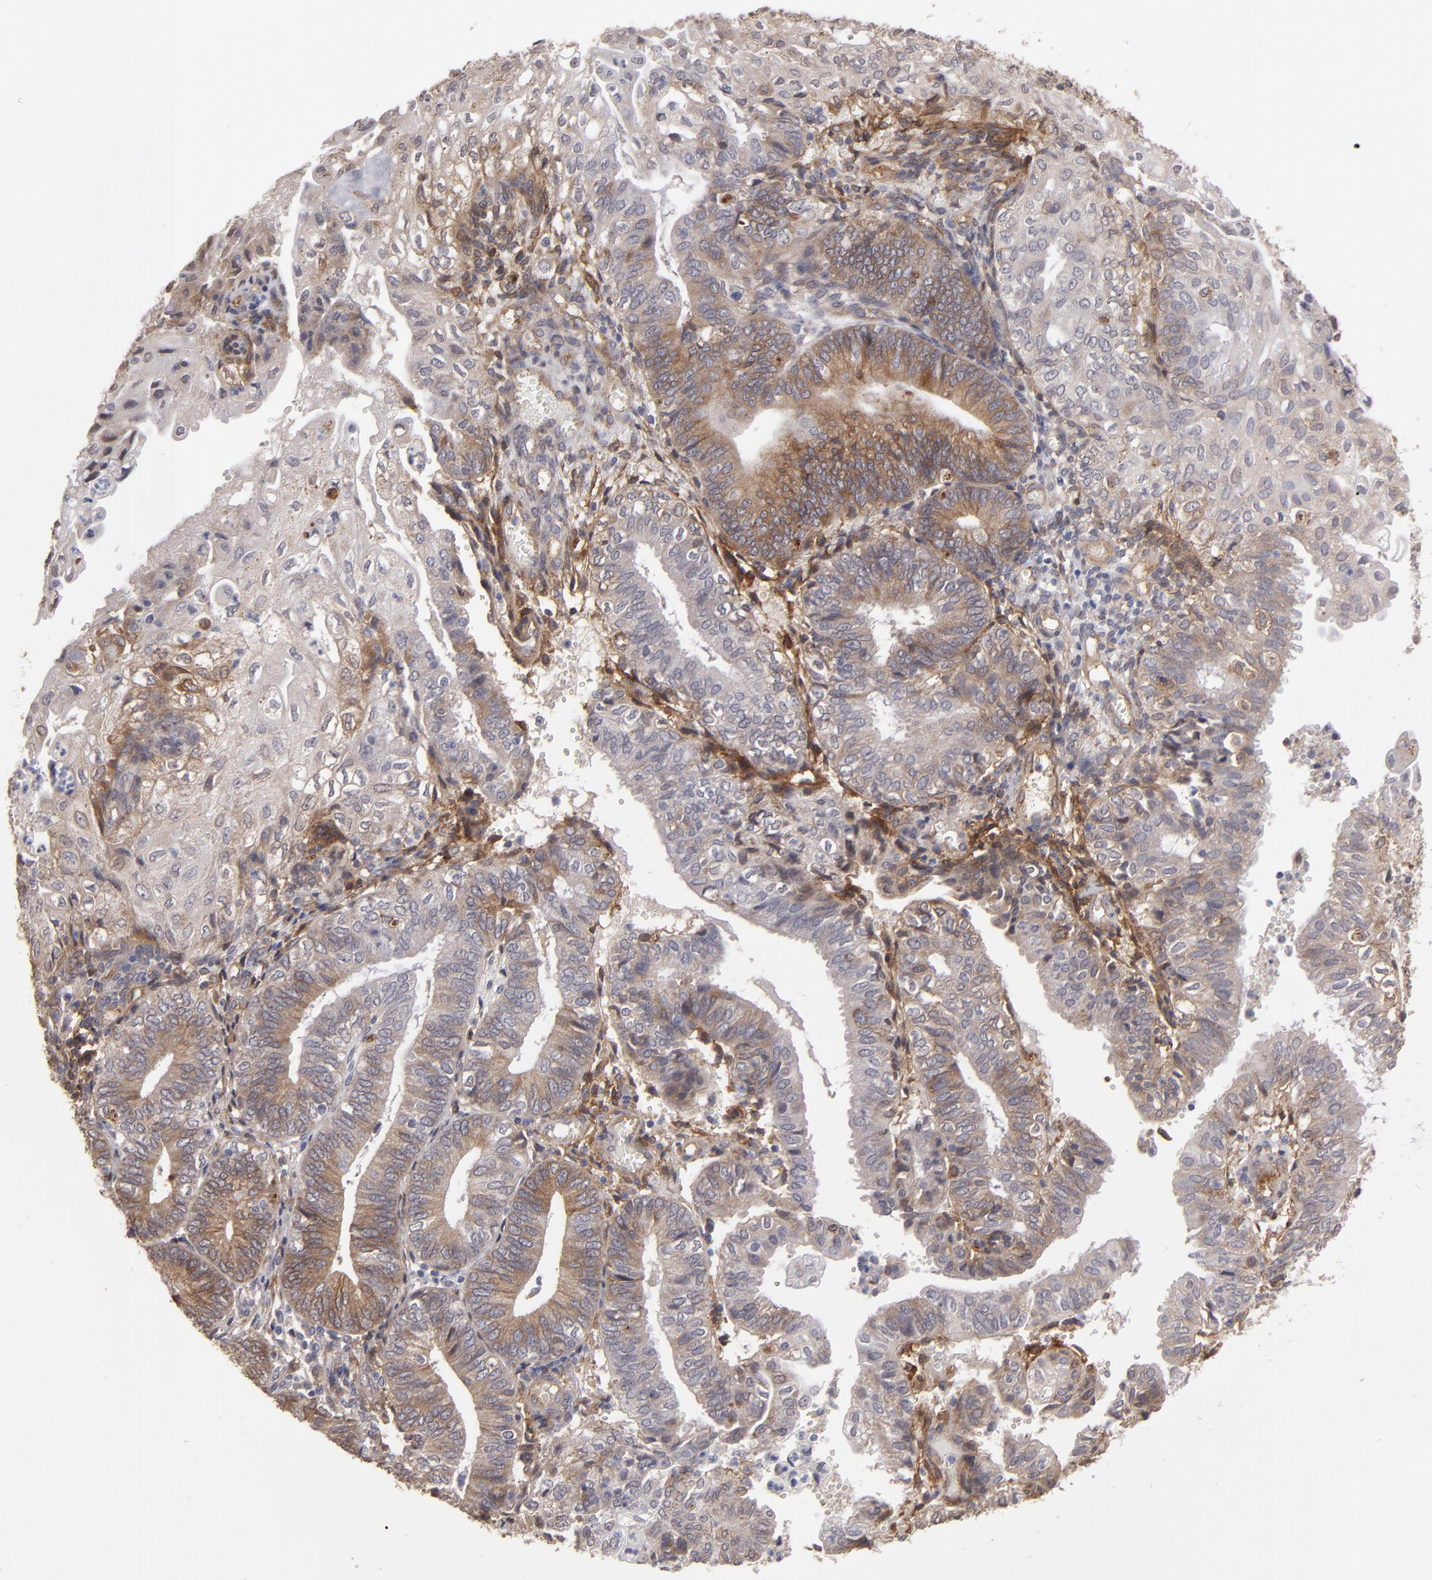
{"staining": {"intensity": "moderate", "quantity": "25%-75%", "location": "cytoplasmic/membranous"}, "tissue": "endometrial cancer", "cell_type": "Tumor cells", "image_type": "cancer", "snomed": [{"axis": "morphology", "description": "Adenocarcinoma, NOS"}, {"axis": "topography", "description": "Endometrium"}], "caption": "Immunohistochemical staining of endometrial cancer (adenocarcinoma) reveals medium levels of moderate cytoplasmic/membranous positivity in approximately 25%-75% of tumor cells.", "gene": "ITGB5", "patient": {"sex": "female", "age": 55}}